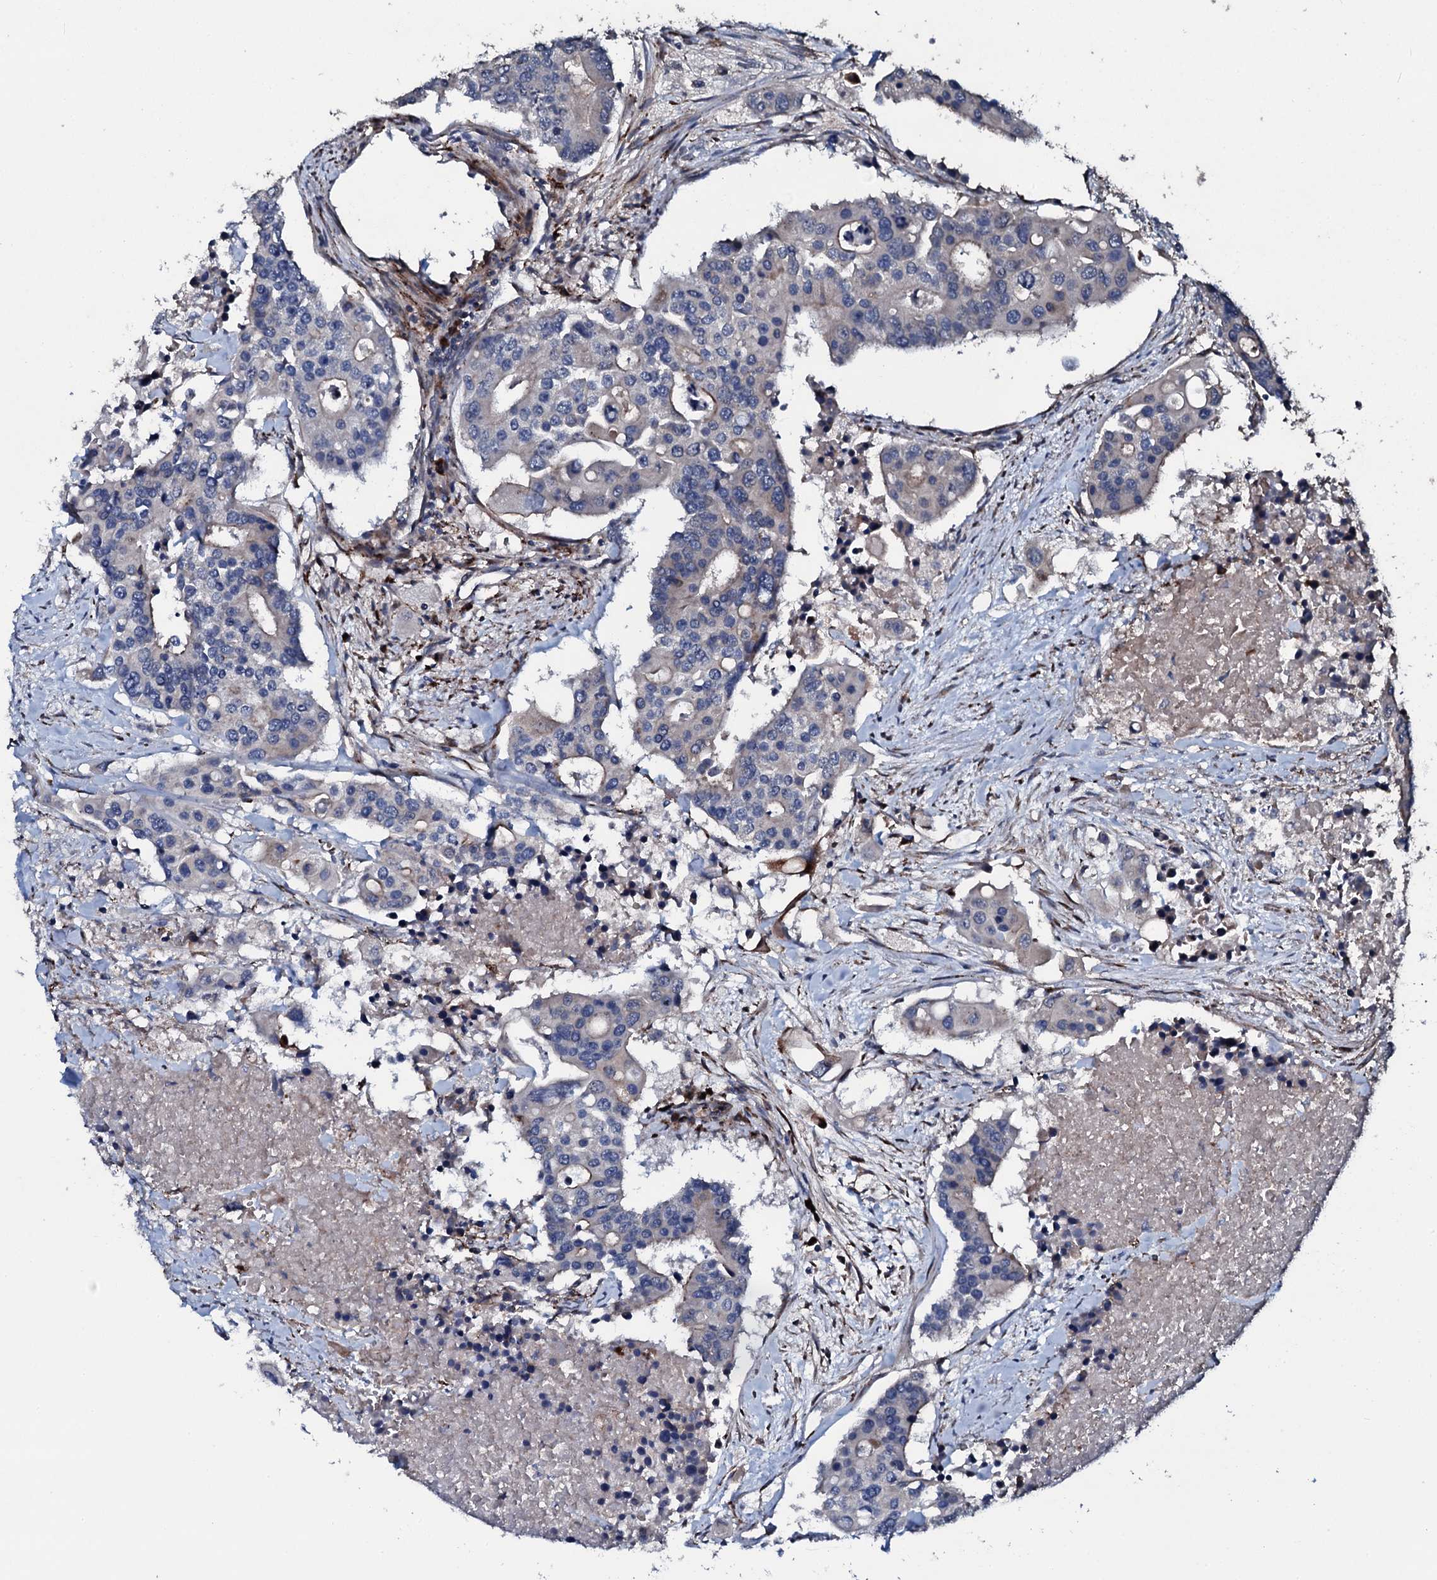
{"staining": {"intensity": "negative", "quantity": "none", "location": "none"}, "tissue": "colorectal cancer", "cell_type": "Tumor cells", "image_type": "cancer", "snomed": [{"axis": "morphology", "description": "Adenocarcinoma, NOS"}, {"axis": "topography", "description": "Colon"}], "caption": "Immunohistochemistry micrograph of neoplastic tissue: human colorectal cancer (adenocarcinoma) stained with DAB (3,3'-diaminobenzidine) demonstrates no significant protein staining in tumor cells.", "gene": "IL12B", "patient": {"sex": "male", "age": 77}}